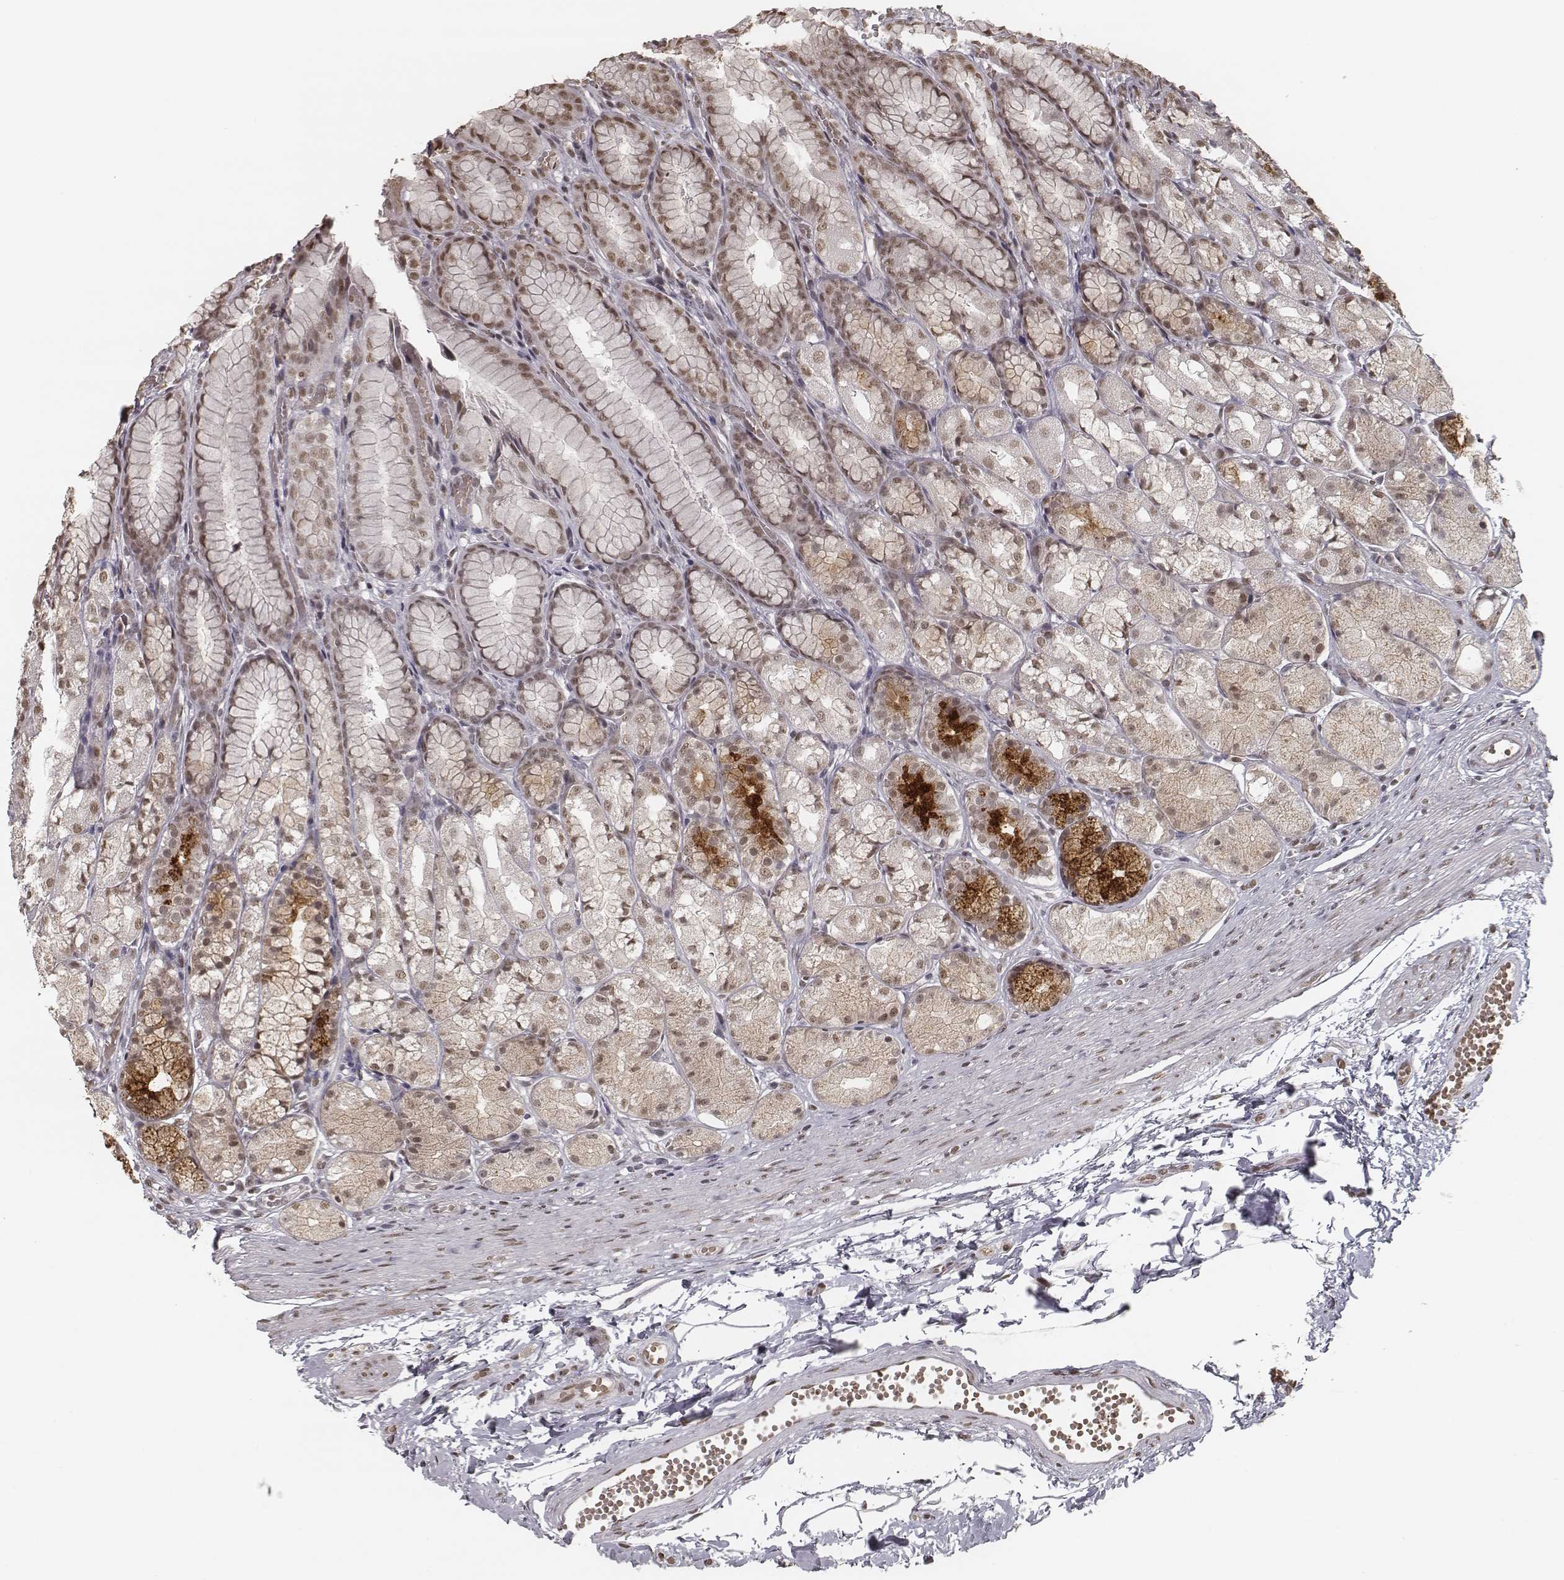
{"staining": {"intensity": "moderate", "quantity": ">75%", "location": "cytoplasmic/membranous,nuclear"}, "tissue": "stomach", "cell_type": "Glandular cells", "image_type": "normal", "snomed": [{"axis": "morphology", "description": "Normal tissue, NOS"}, {"axis": "topography", "description": "Stomach"}], "caption": "Protein positivity by IHC shows moderate cytoplasmic/membranous,nuclear positivity in approximately >75% of glandular cells in benign stomach. (Brightfield microscopy of DAB IHC at high magnification).", "gene": "HMGA2", "patient": {"sex": "male", "age": 70}}